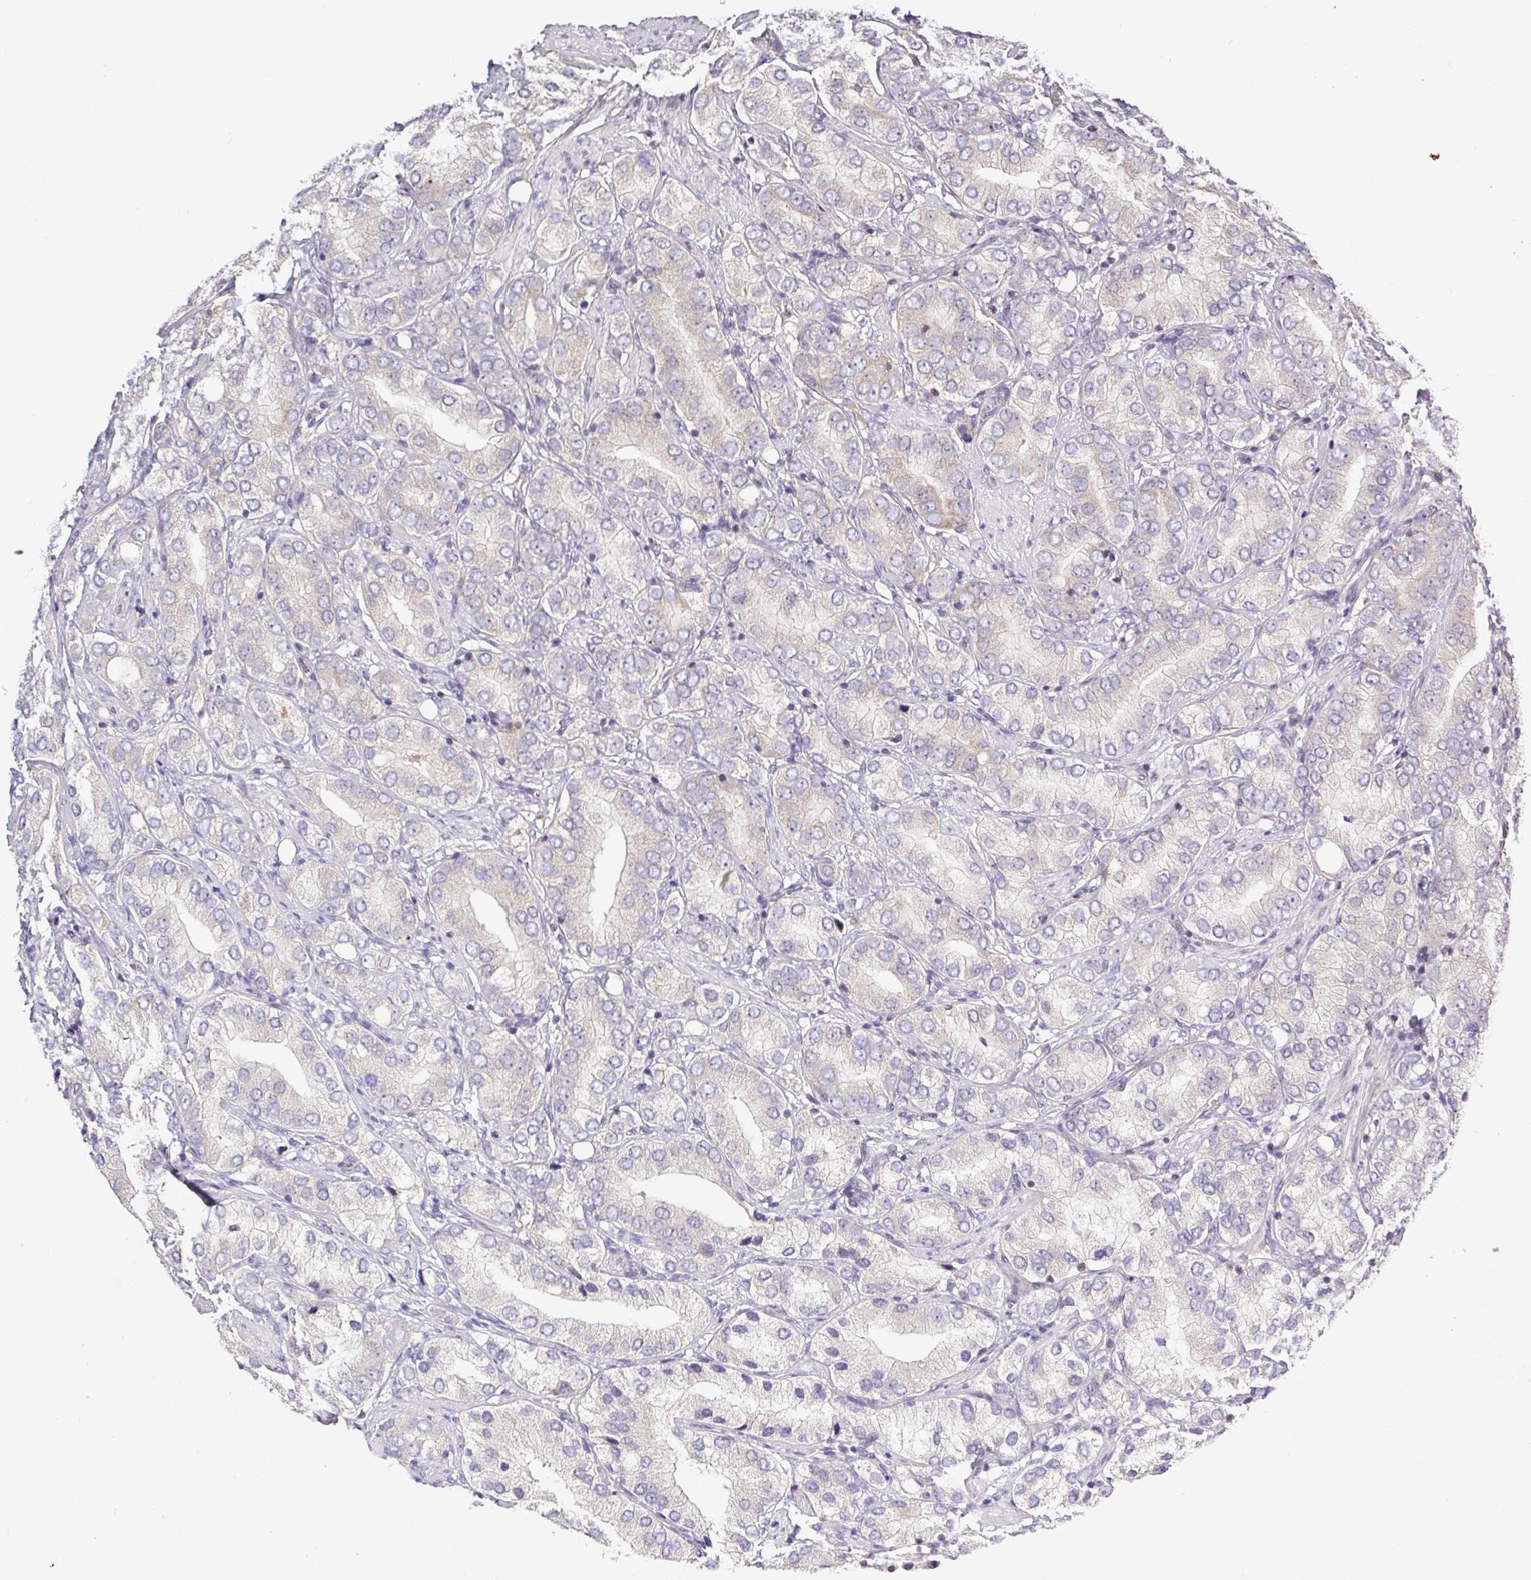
{"staining": {"intensity": "negative", "quantity": "none", "location": "none"}, "tissue": "prostate cancer", "cell_type": "Tumor cells", "image_type": "cancer", "snomed": [{"axis": "morphology", "description": "Adenocarcinoma, High grade"}, {"axis": "topography", "description": "Prostate"}], "caption": "IHC histopathology image of neoplastic tissue: human prostate high-grade adenocarcinoma stained with DAB displays no significant protein expression in tumor cells.", "gene": "SFTPB", "patient": {"sex": "male", "age": 82}}